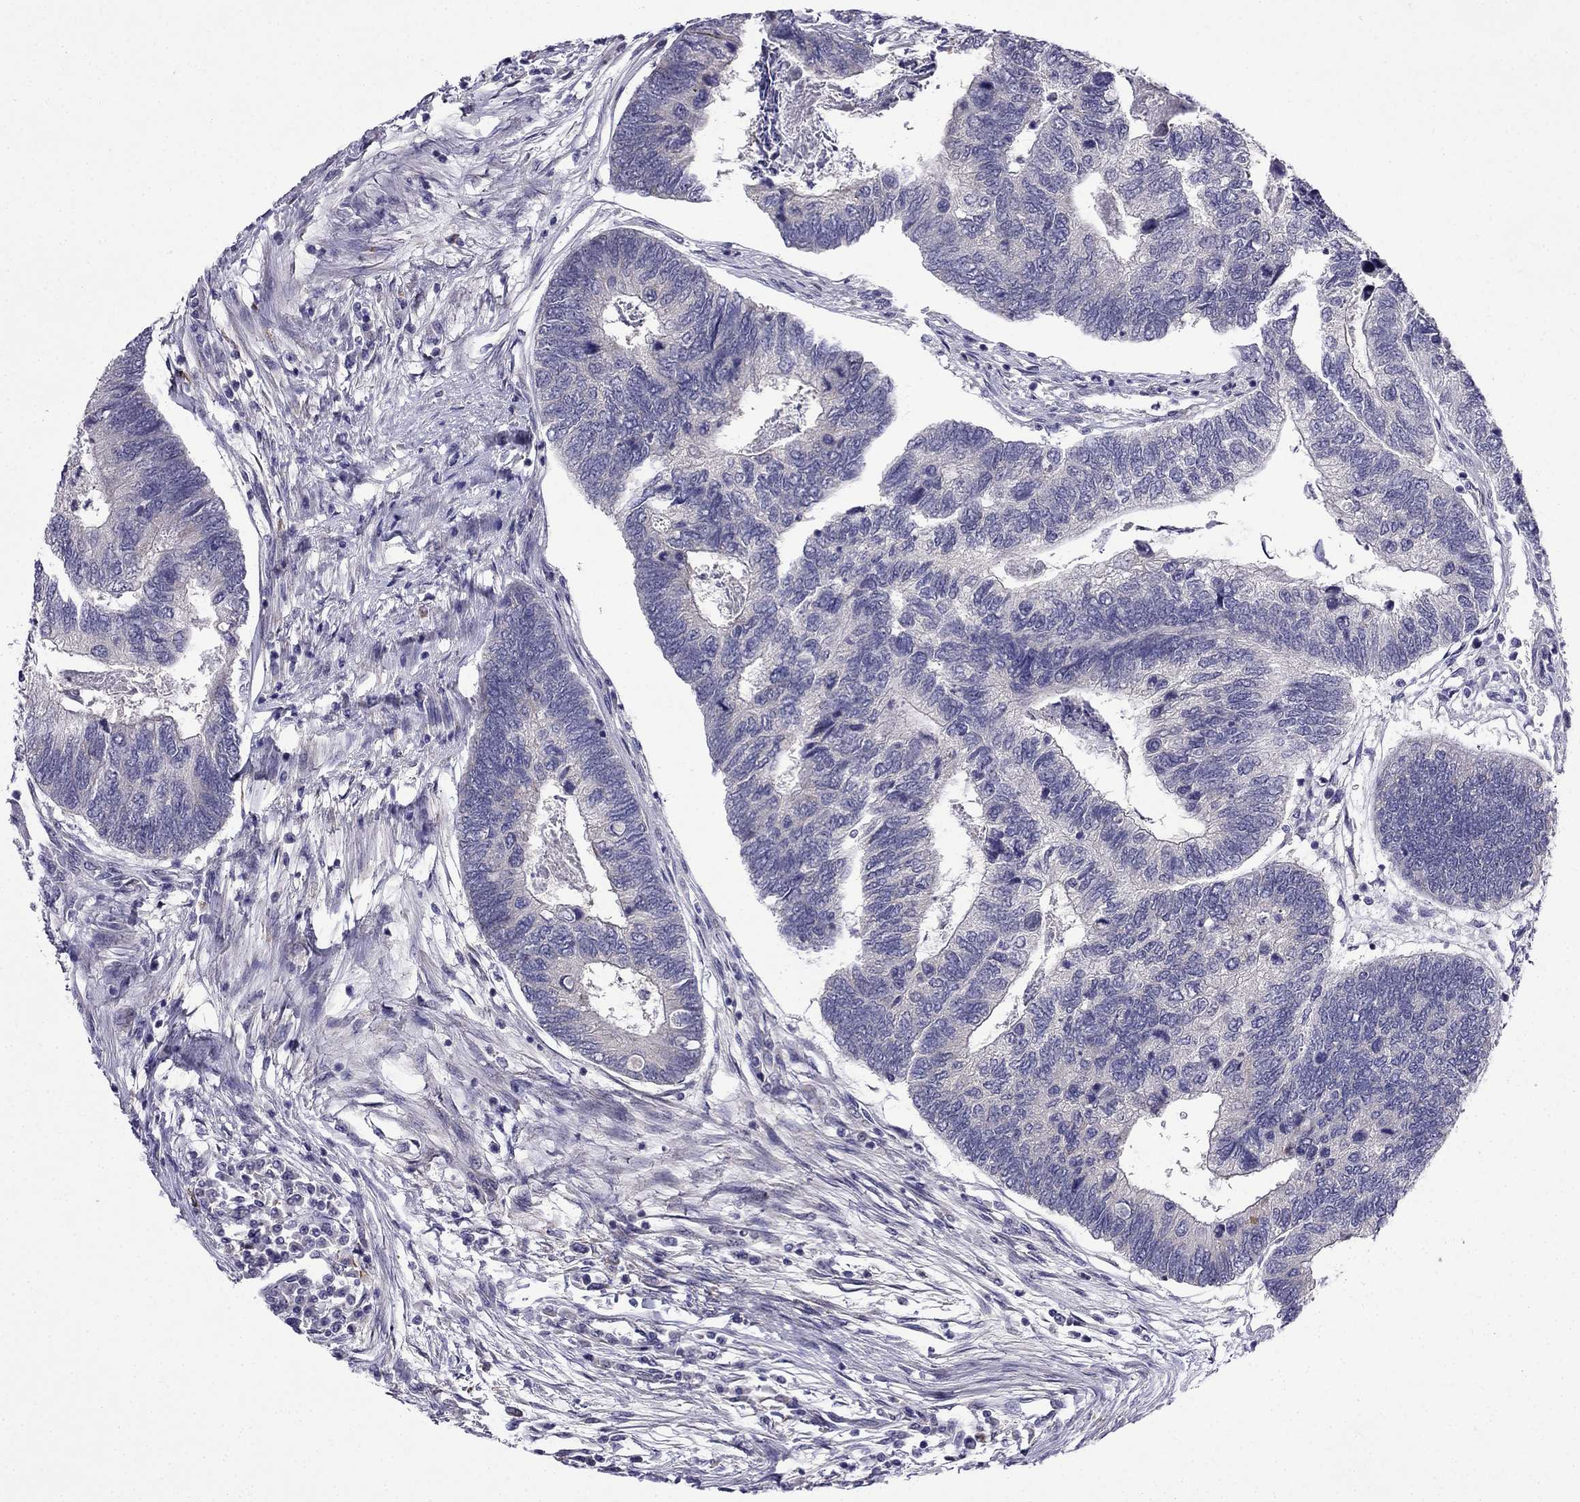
{"staining": {"intensity": "negative", "quantity": "none", "location": "none"}, "tissue": "colorectal cancer", "cell_type": "Tumor cells", "image_type": "cancer", "snomed": [{"axis": "morphology", "description": "Adenocarcinoma, NOS"}, {"axis": "topography", "description": "Colon"}], "caption": "The IHC image has no significant expression in tumor cells of colorectal cancer (adenocarcinoma) tissue.", "gene": "PI16", "patient": {"sex": "female", "age": 67}}